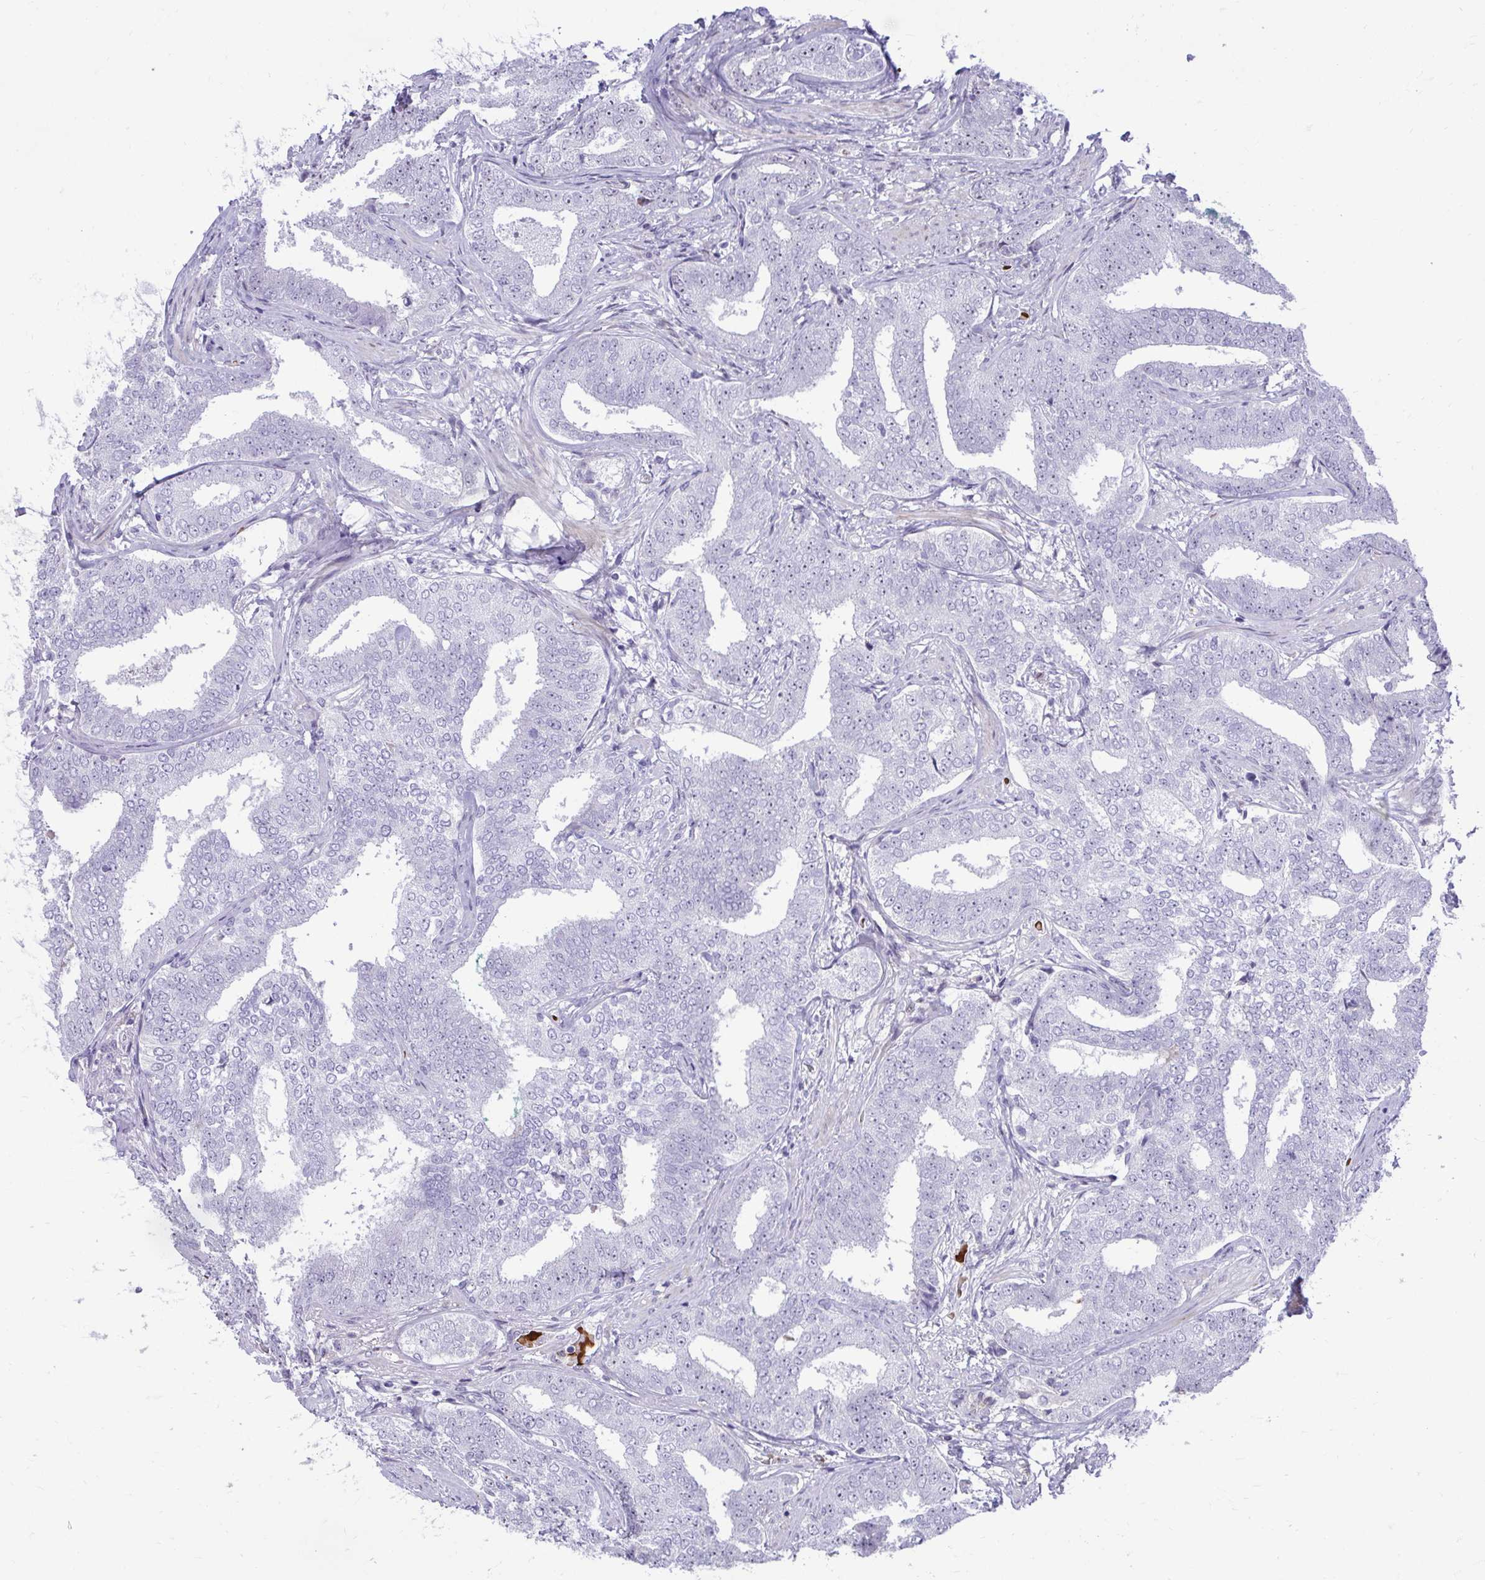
{"staining": {"intensity": "negative", "quantity": "none", "location": "none"}, "tissue": "prostate cancer", "cell_type": "Tumor cells", "image_type": "cancer", "snomed": [{"axis": "morphology", "description": "Adenocarcinoma, High grade"}, {"axis": "topography", "description": "Prostate"}], "caption": "IHC micrograph of prostate adenocarcinoma (high-grade) stained for a protein (brown), which shows no expression in tumor cells. (Brightfield microscopy of DAB (3,3'-diaminobenzidine) IHC at high magnification).", "gene": "DLX4", "patient": {"sex": "male", "age": 72}}